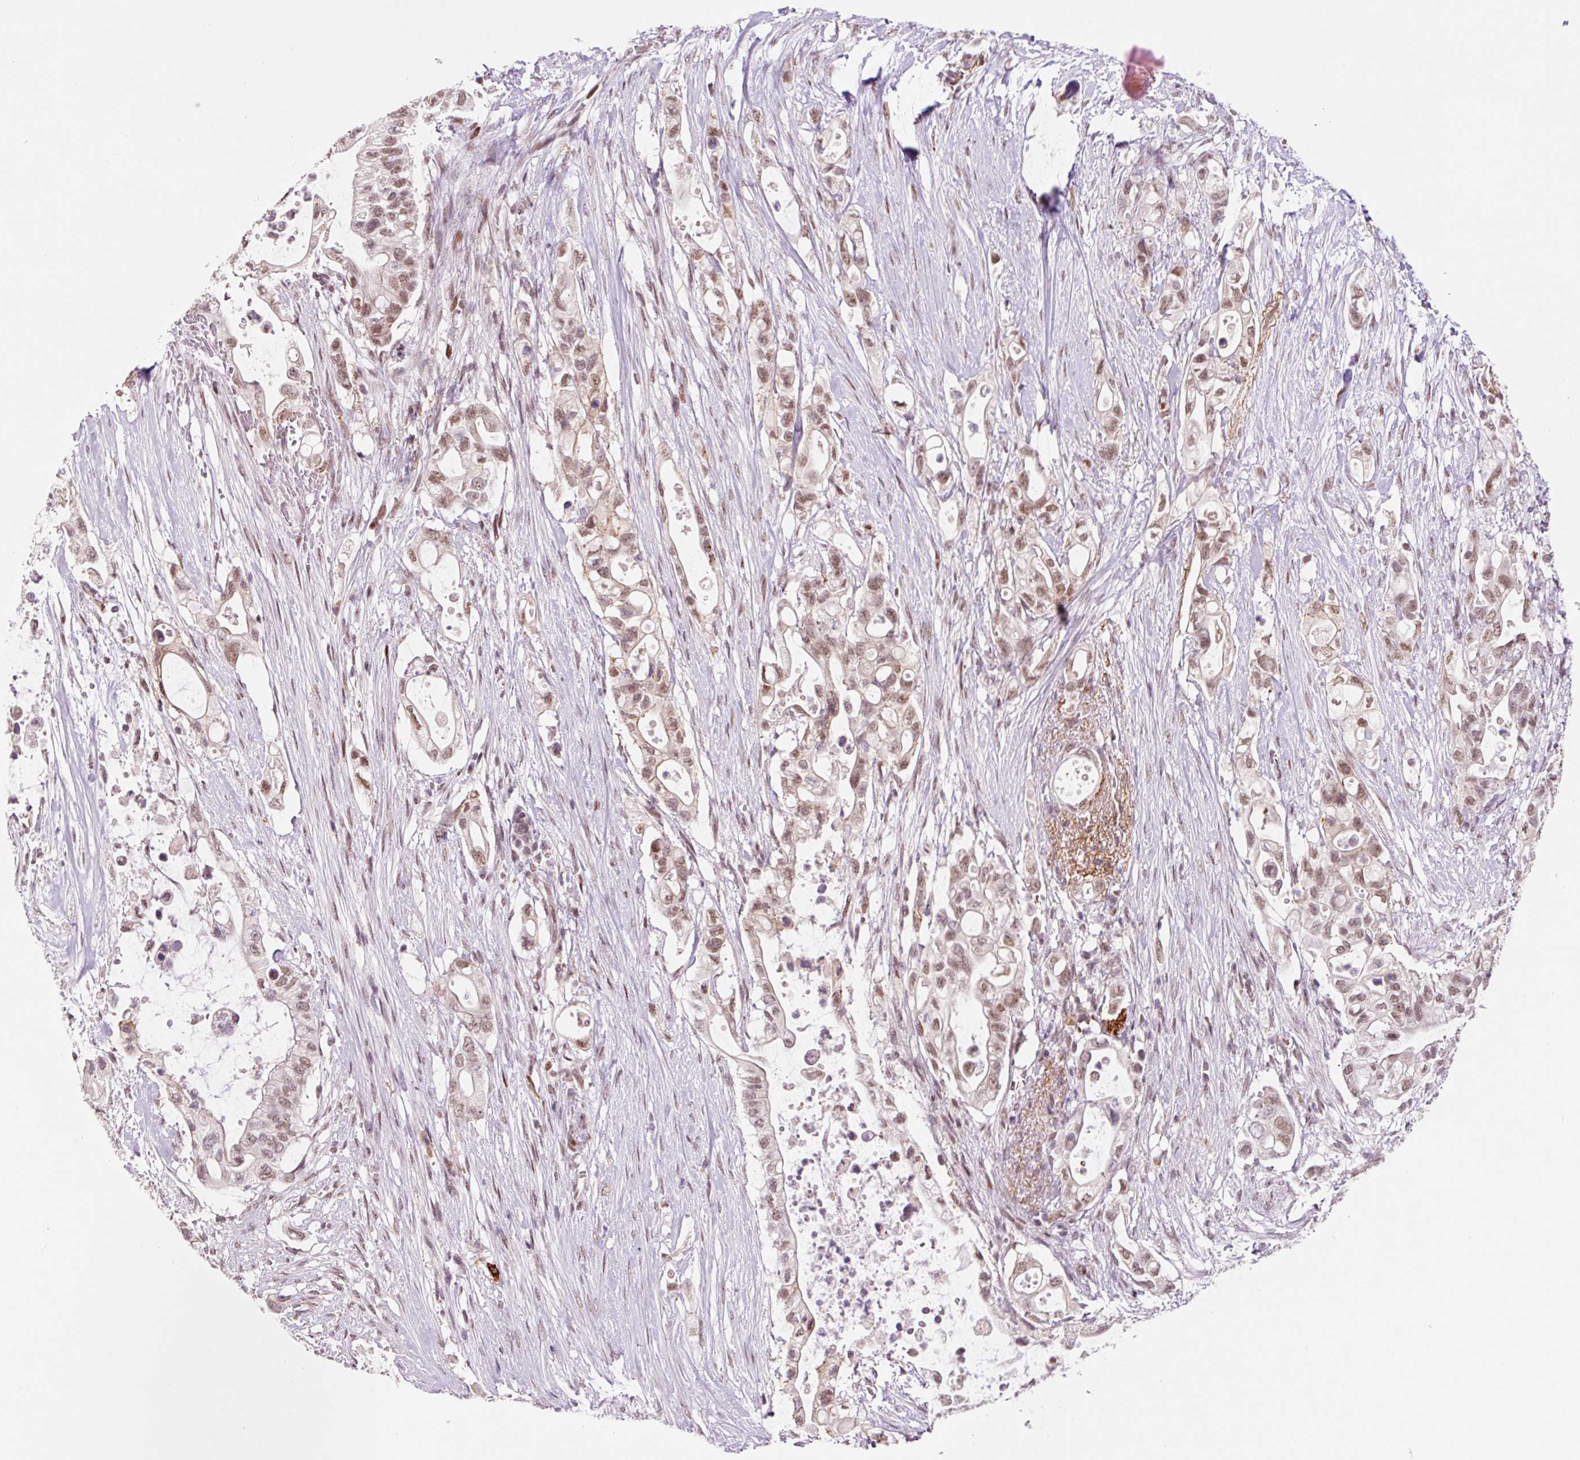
{"staining": {"intensity": "moderate", "quantity": ">75%", "location": "nuclear"}, "tissue": "pancreatic cancer", "cell_type": "Tumor cells", "image_type": "cancer", "snomed": [{"axis": "morphology", "description": "Adenocarcinoma, NOS"}, {"axis": "topography", "description": "Pancreas"}], "caption": "High-power microscopy captured an immunohistochemistry photomicrograph of pancreatic adenocarcinoma, revealing moderate nuclear positivity in approximately >75% of tumor cells. The protein is shown in brown color, while the nuclei are stained blue.", "gene": "CCNL2", "patient": {"sex": "female", "age": 72}}